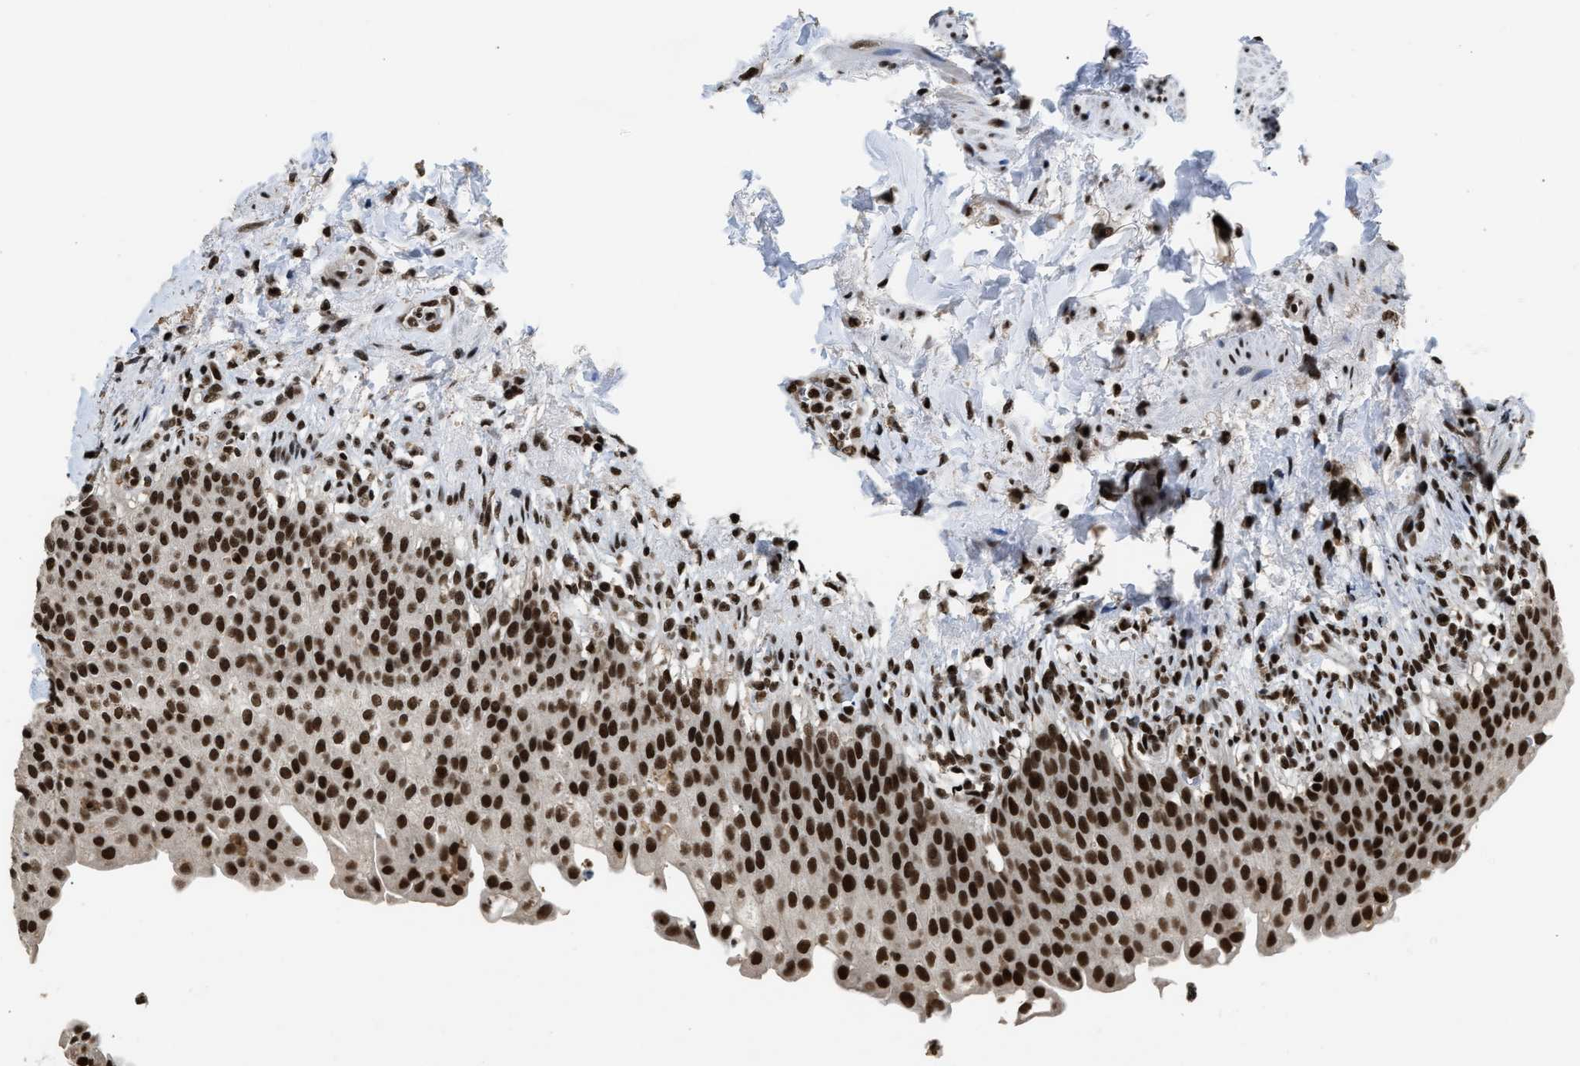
{"staining": {"intensity": "strong", "quantity": ">75%", "location": "nuclear"}, "tissue": "urinary bladder", "cell_type": "Urothelial cells", "image_type": "normal", "snomed": [{"axis": "morphology", "description": "Normal tissue, NOS"}, {"axis": "topography", "description": "Urinary bladder"}], "caption": "Urinary bladder was stained to show a protein in brown. There is high levels of strong nuclear positivity in about >75% of urothelial cells. The protein is shown in brown color, while the nuclei are stained blue.", "gene": "RAD21", "patient": {"sex": "female", "age": 60}}